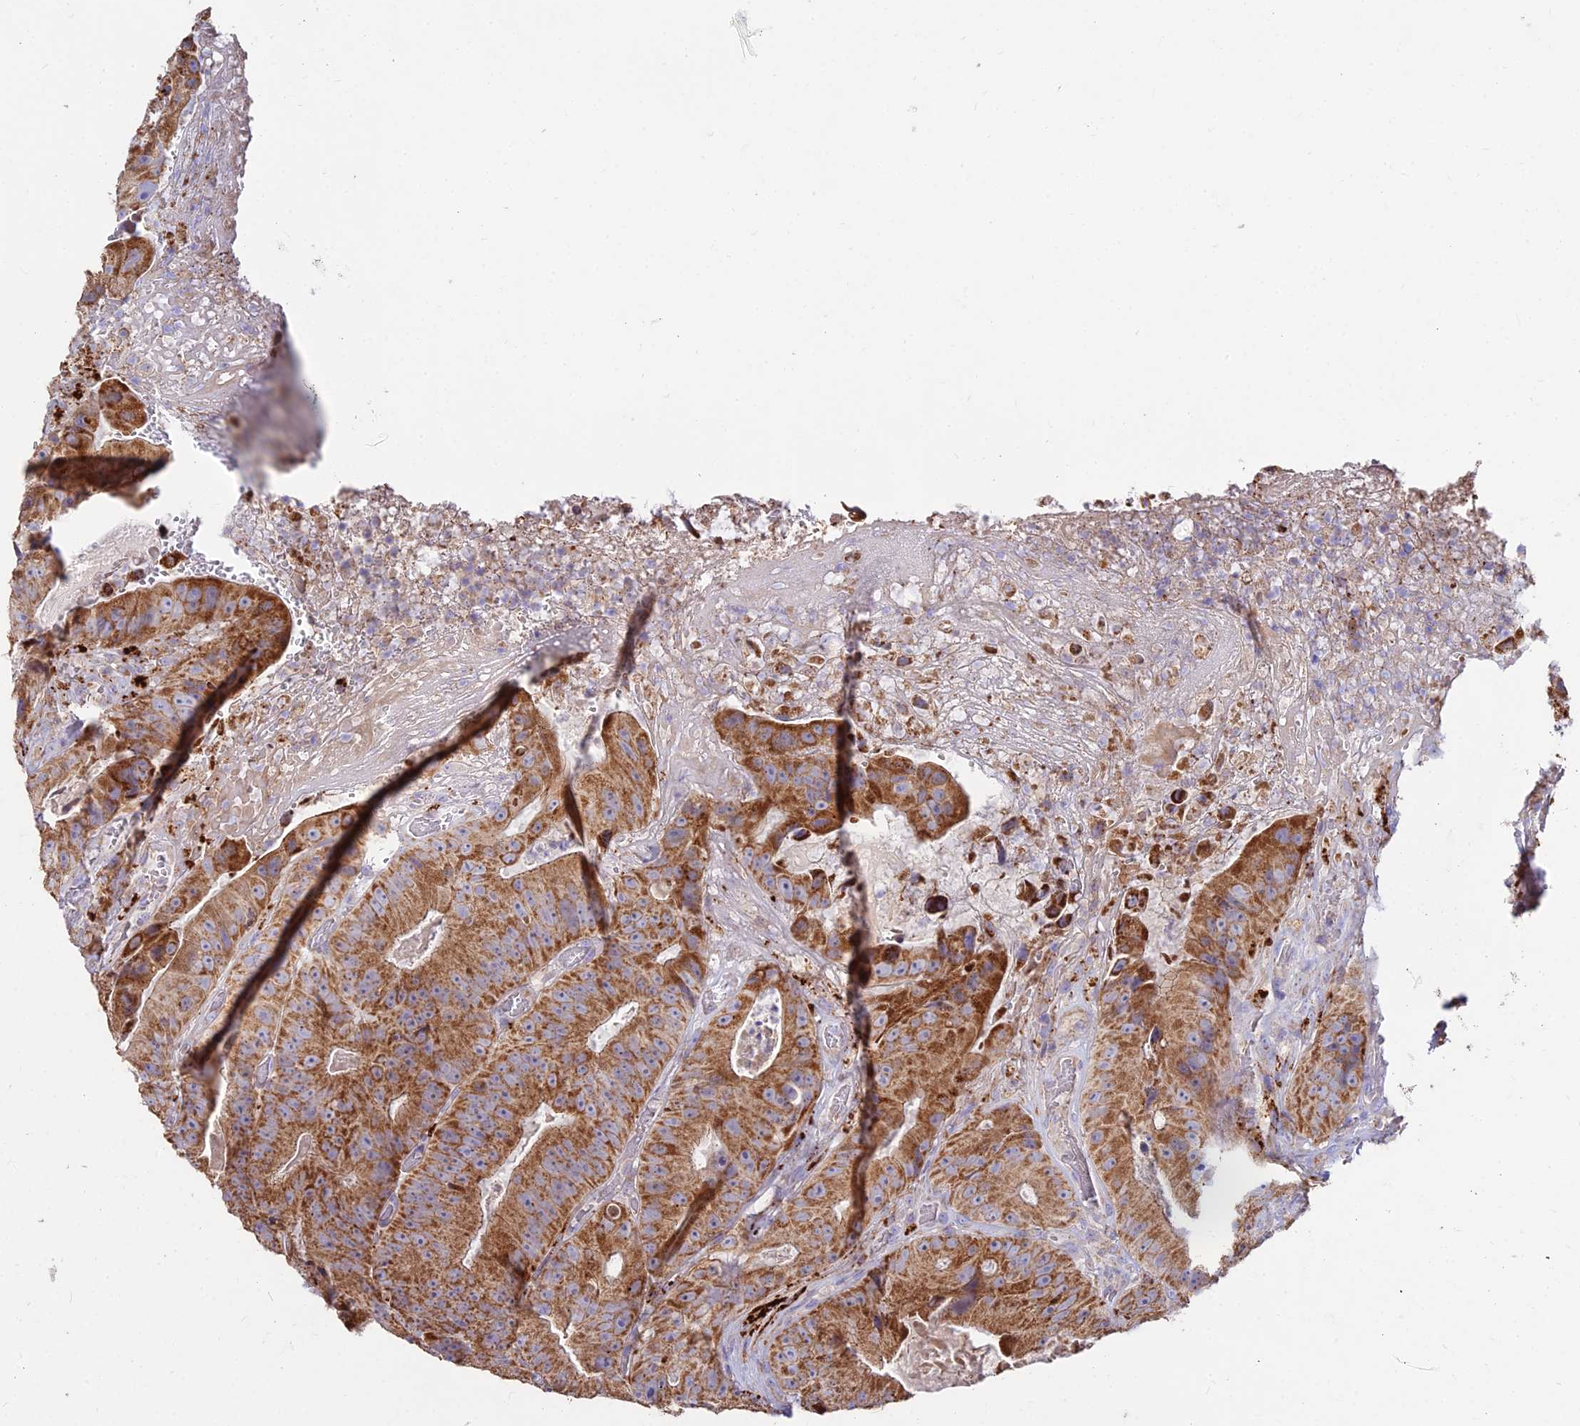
{"staining": {"intensity": "strong", "quantity": ">75%", "location": "cytoplasmic/membranous"}, "tissue": "colorectal cancer", "cell_type": "Tumor cells", "image_type": "cancer", "snomed": [{"axis": "morphology", "description": "Adenocarcinoma, NOS"}, {"axis": "topography", "description": "Colon"}], "caption": "An immunohistochemistry micrograph of tumor tissue is shown. Protein staining in brown labels strong cytoplasmic/membranous positivity in colorectal cancer within tumor cells. The protein of interest is shown in brown color, while the nuclei are stained blue.", "gene": "PNLIPRP3", "patient": {"sex": "female", "age": 86}}